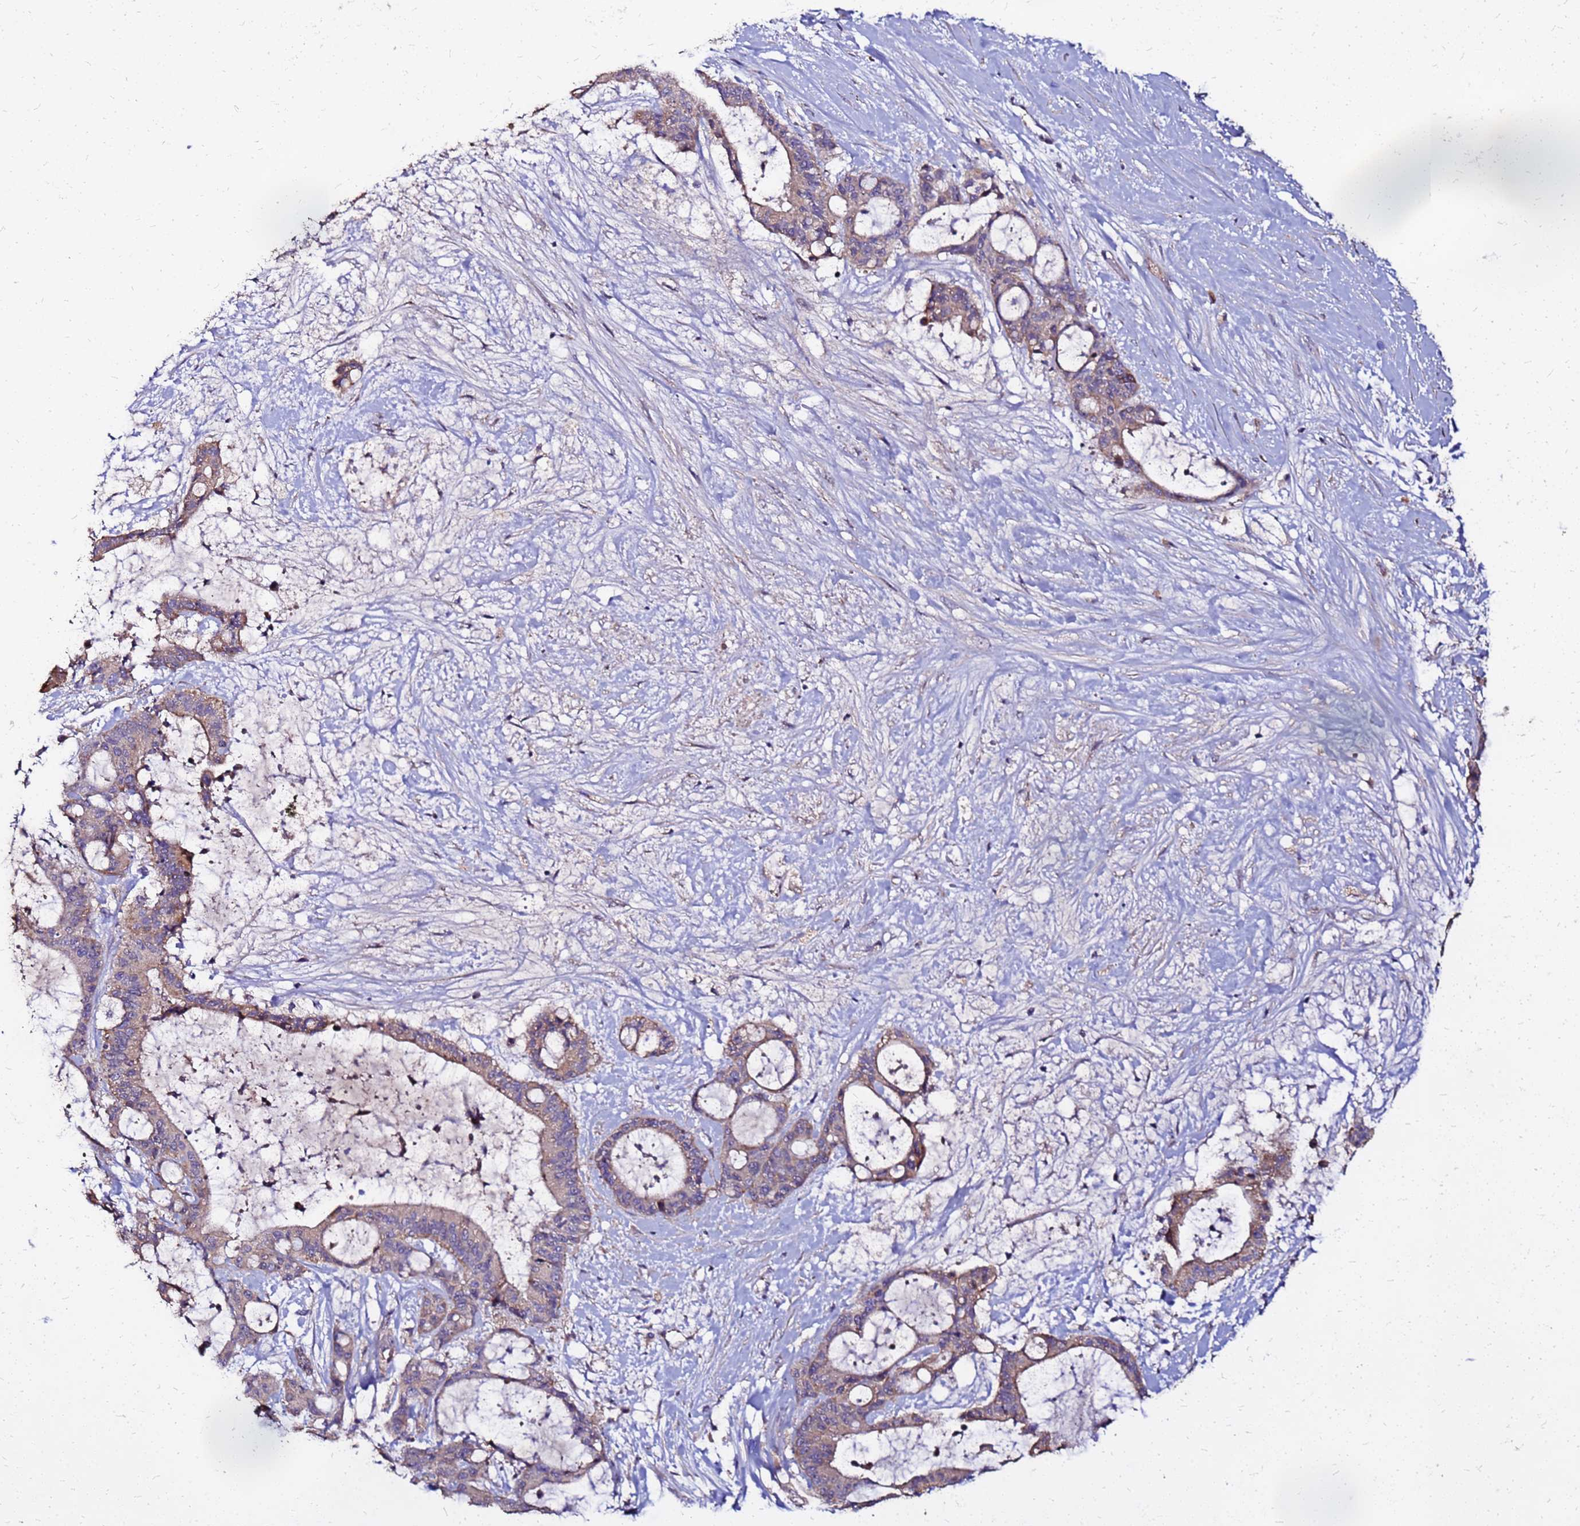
{"staining": {"intensity": "weak", "quantity": ">75%", "location": "cytoplasmic/membranous"}, "tissue": "liver cancer", "cell_type": "Tumor cells", "image_type": "cancer", "snomed": [{"axis": "morphology", "description": "Normal tissue, NOS"}, {"axis": "morphology", "description": "Cholangiocarcinoma"}, {"axis": "topography", "description": "Liver"}, {"axis": "topography", "description": "Peripheral nerve tissue"}], "caption": "Immunohistochemical staining of human liver cancer demonstrates weak cytoplasmic/membranous protein positivity in approximately >75% of tumor cells. The staining is performed using DAB brown chromogen to label protein expression. The nuclei are counter-stained blue using hematoxylin.", "gene": "ARHGEF5", "patient": {"sex": "female", "age": 73}}